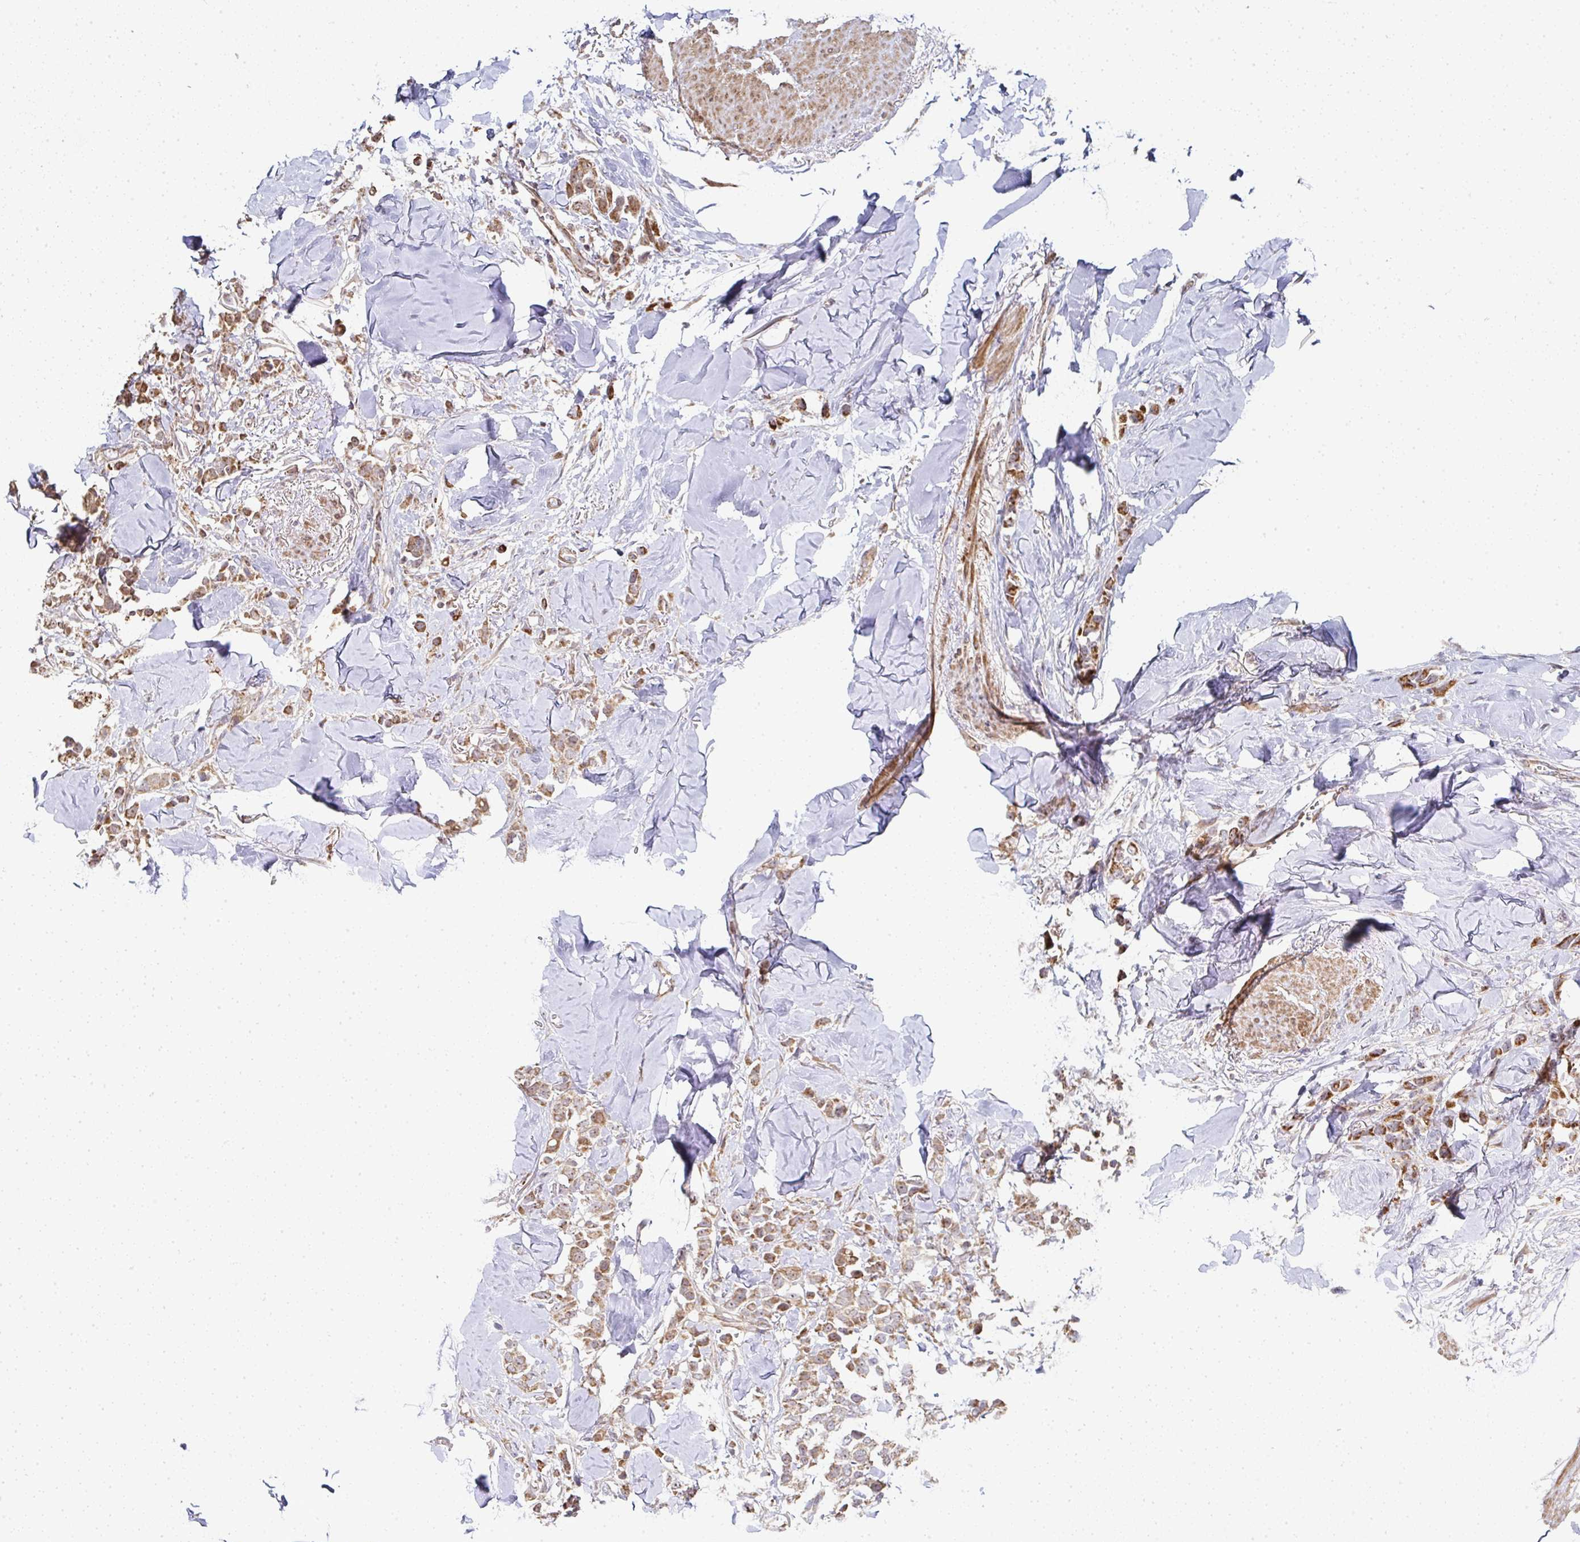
{"staining": {"intensity": "moderate", "quantity": ">75%", "location": "cytoplasmic/membranous"}, "tissue": "breast cancer", "cell_type": "Tumor cells", "image_type": "cancer", "snomed": [{"axis": "morphology", "description": "Lobular carcinoma"}, {"axis": "topography", "description": "Breast"}], "caption": "Breast cancer stained with immunohistochemistry (IHC) exhibits moderate cytoplasmic/membranous expression in approximately >75% of tumor cells.", "gene": "AGTPBP1", "patient": {"sex": "female", "age": 91}}